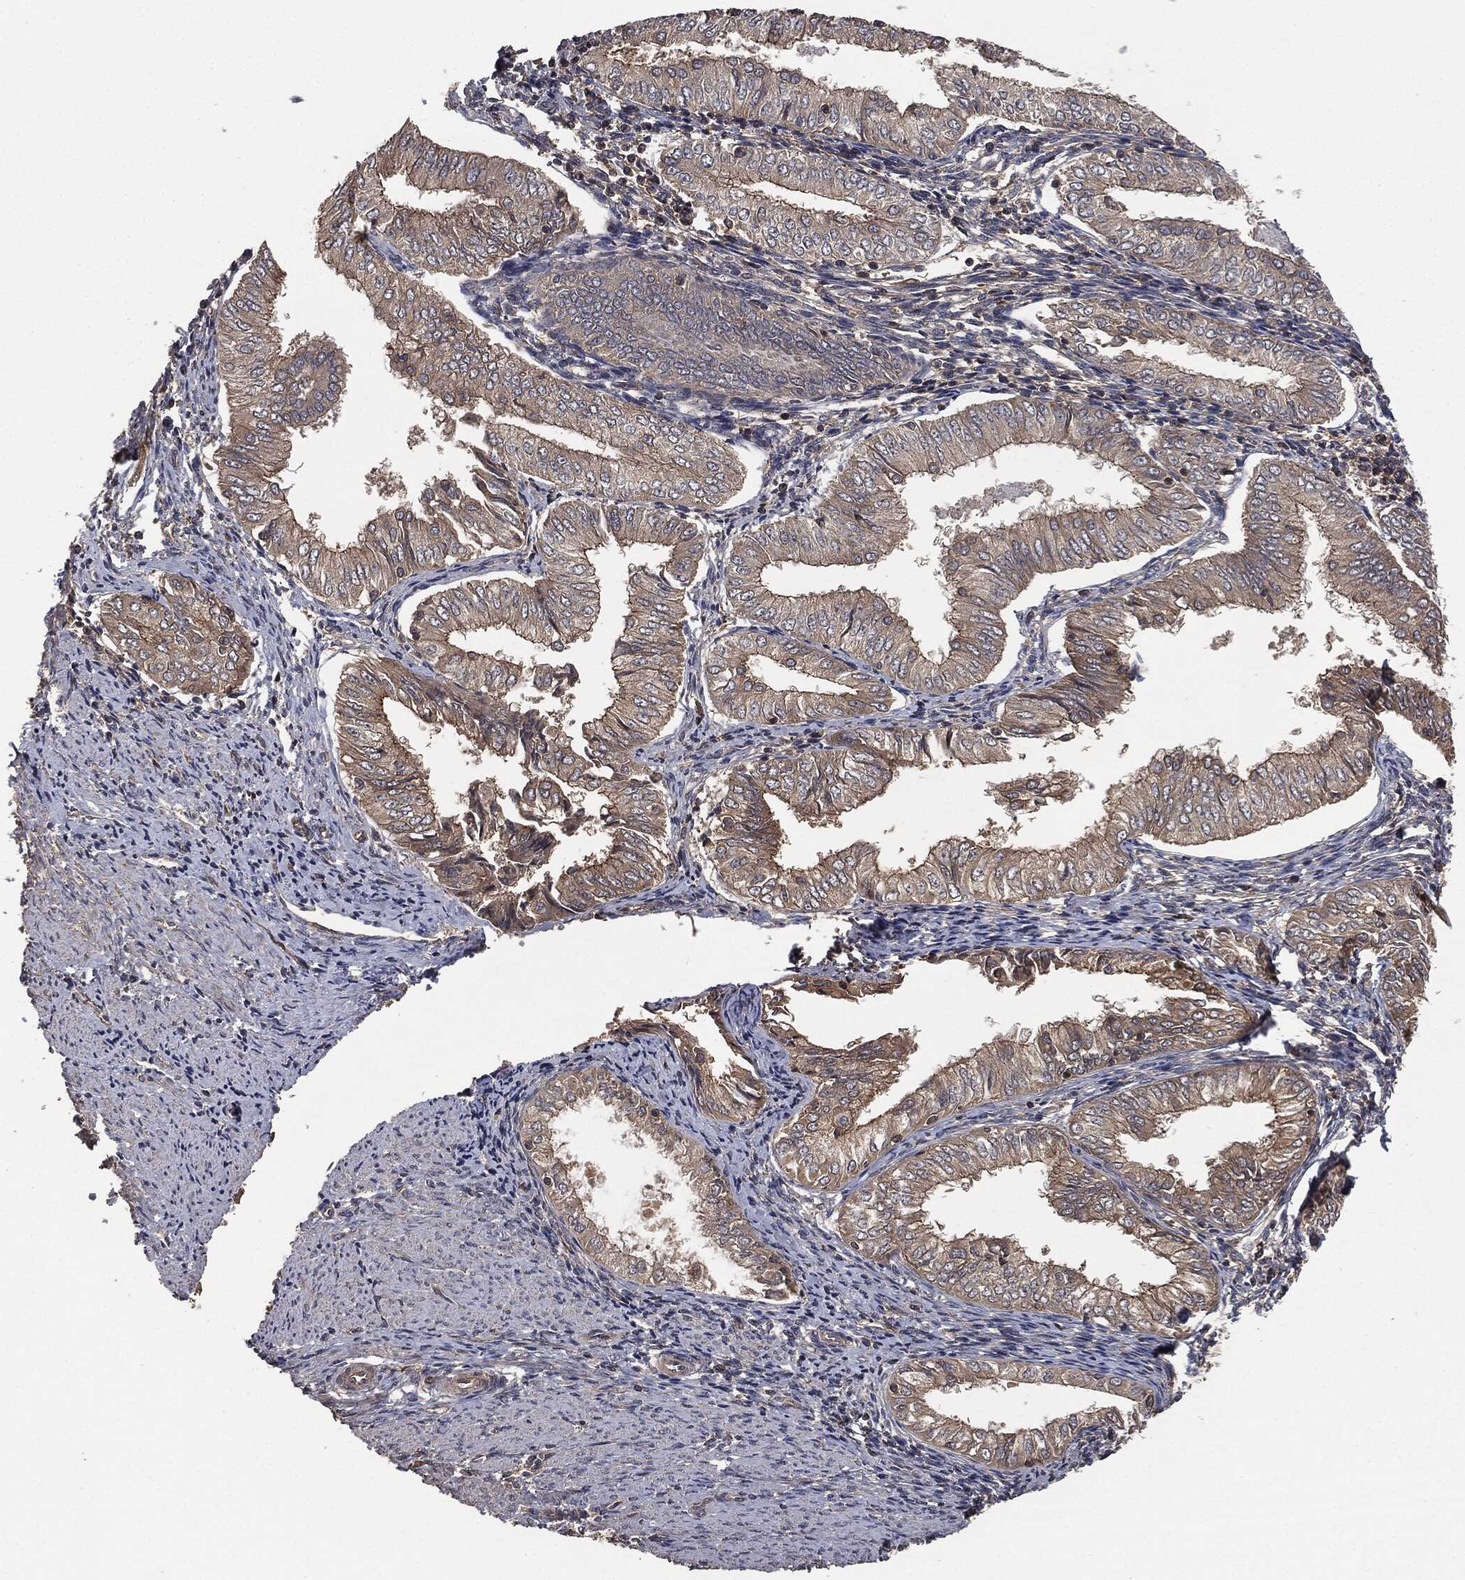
{"staining": {"intensity": "moderate", "quantity": "25%-75%", "location": "cytoplasmic/membranous"}, "tissue": "endometrial cancer", "cell_type": "Tumor cells", "image_type": "cancer", "snomed": [{"axis": "morphology", "description": "Adenocarcinoma, NOS"}, {"axis": "topography", "description": "Endometrium"}], "caption": "DAB immunohistochemical staining of endometrial adenocarcinoma demonstrates moderate cytoplasmic/membranous protein staining in about 25%-75% of tumor cells.", "gene": "ERBIN", "patient": {"sex": "female", "age": 53}}